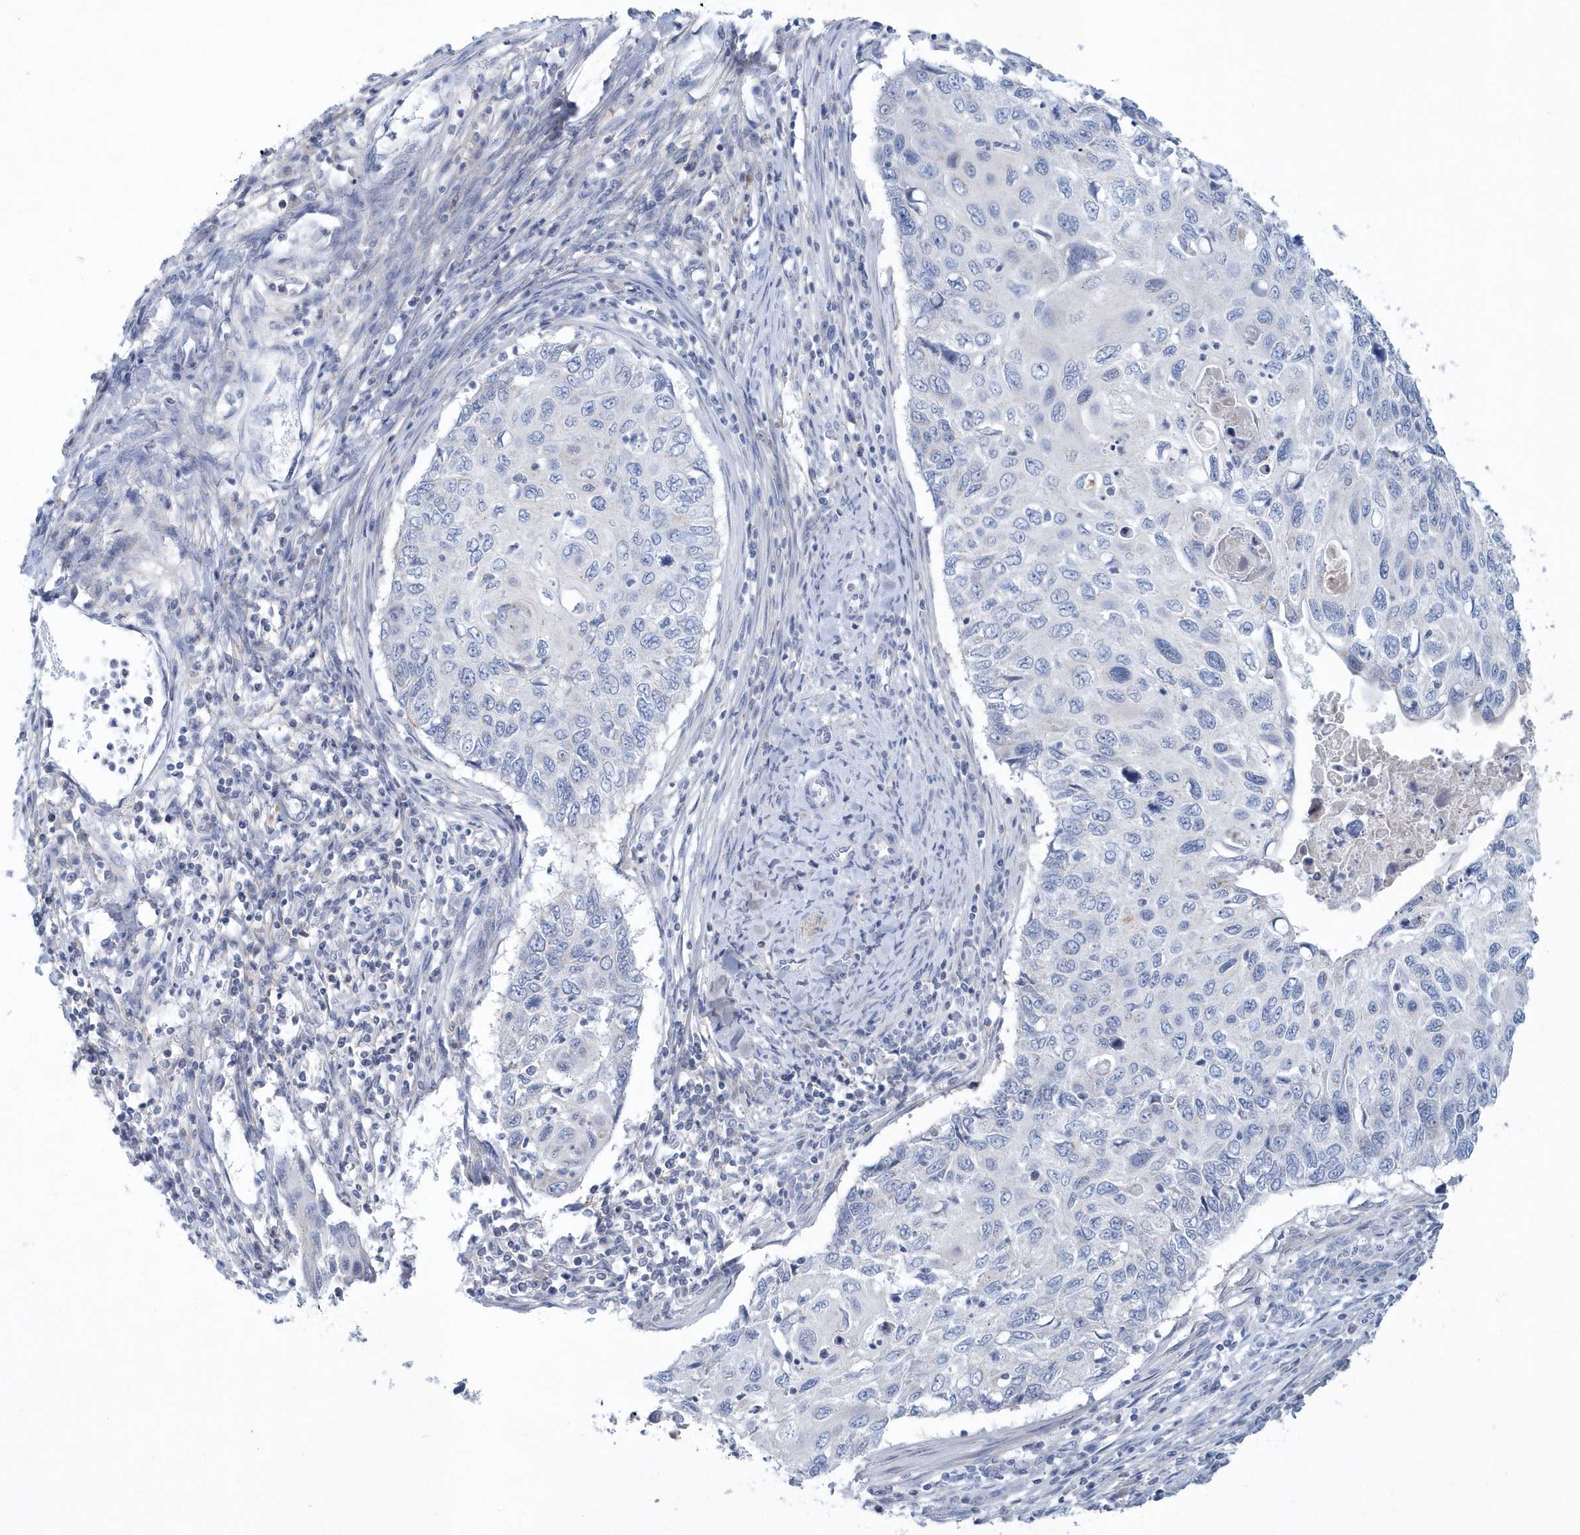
{"staining": {"intensity": "negative", "quantity": "none", "location": "none"}, "tissue": "cervical cancer", "cell_type": "Tumor cells", "image_type": "cancer", "snomed": [{"axis": "morphology", "description": "Squamous cell carcinoma, NOS"}, {"axis": "topography", "description": "Cervix"}], "caption": "Cervical cancer (squamous cell carcinoma) was stained to show a protein in brown. There is no significant expression in tumor cells.", "gene": "SPATA18", "patient": {"sex": "female", "age": 70}}